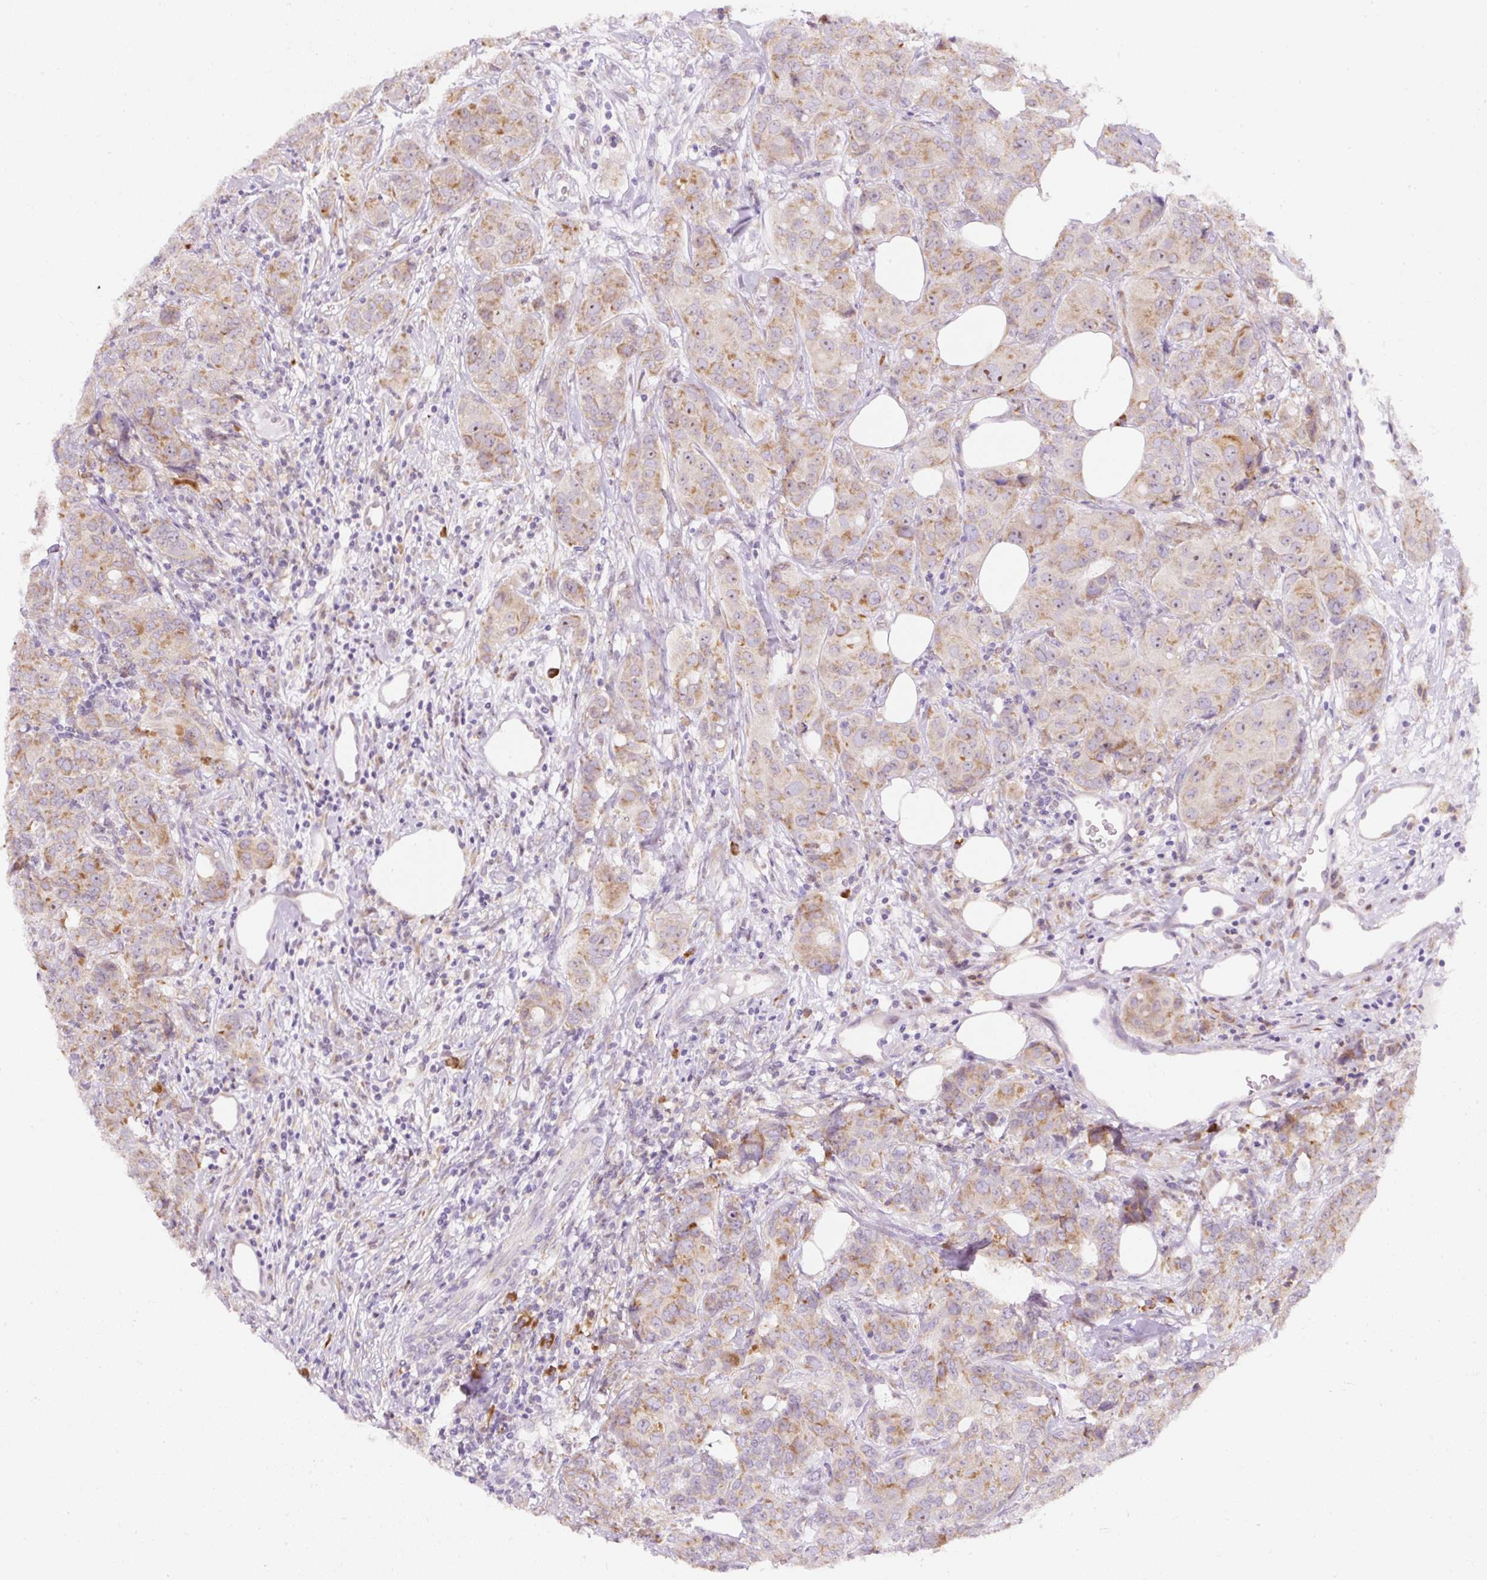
{"staining": {"intensity": "weak", "quantity": ">75%", "location": "cytoplasmic/membranous"}, "tissue": "breast cancer", "cell_type": "Tumor cells", "image_type": "cancer", "snomed": [{"axis": "morphology", "description": "Duct carcinoma"}, {"axis": "topography", "description": "Breast"}], "caption": "Immunohistochemical staining of human breast cancer (intraductal carcinoma) exhibits low levels of weak cytoplasmic/membranous protein expression in about >75% of tumor cells.", "gene": "DDOST", "patient": {"sex": "female", "age": 43}}